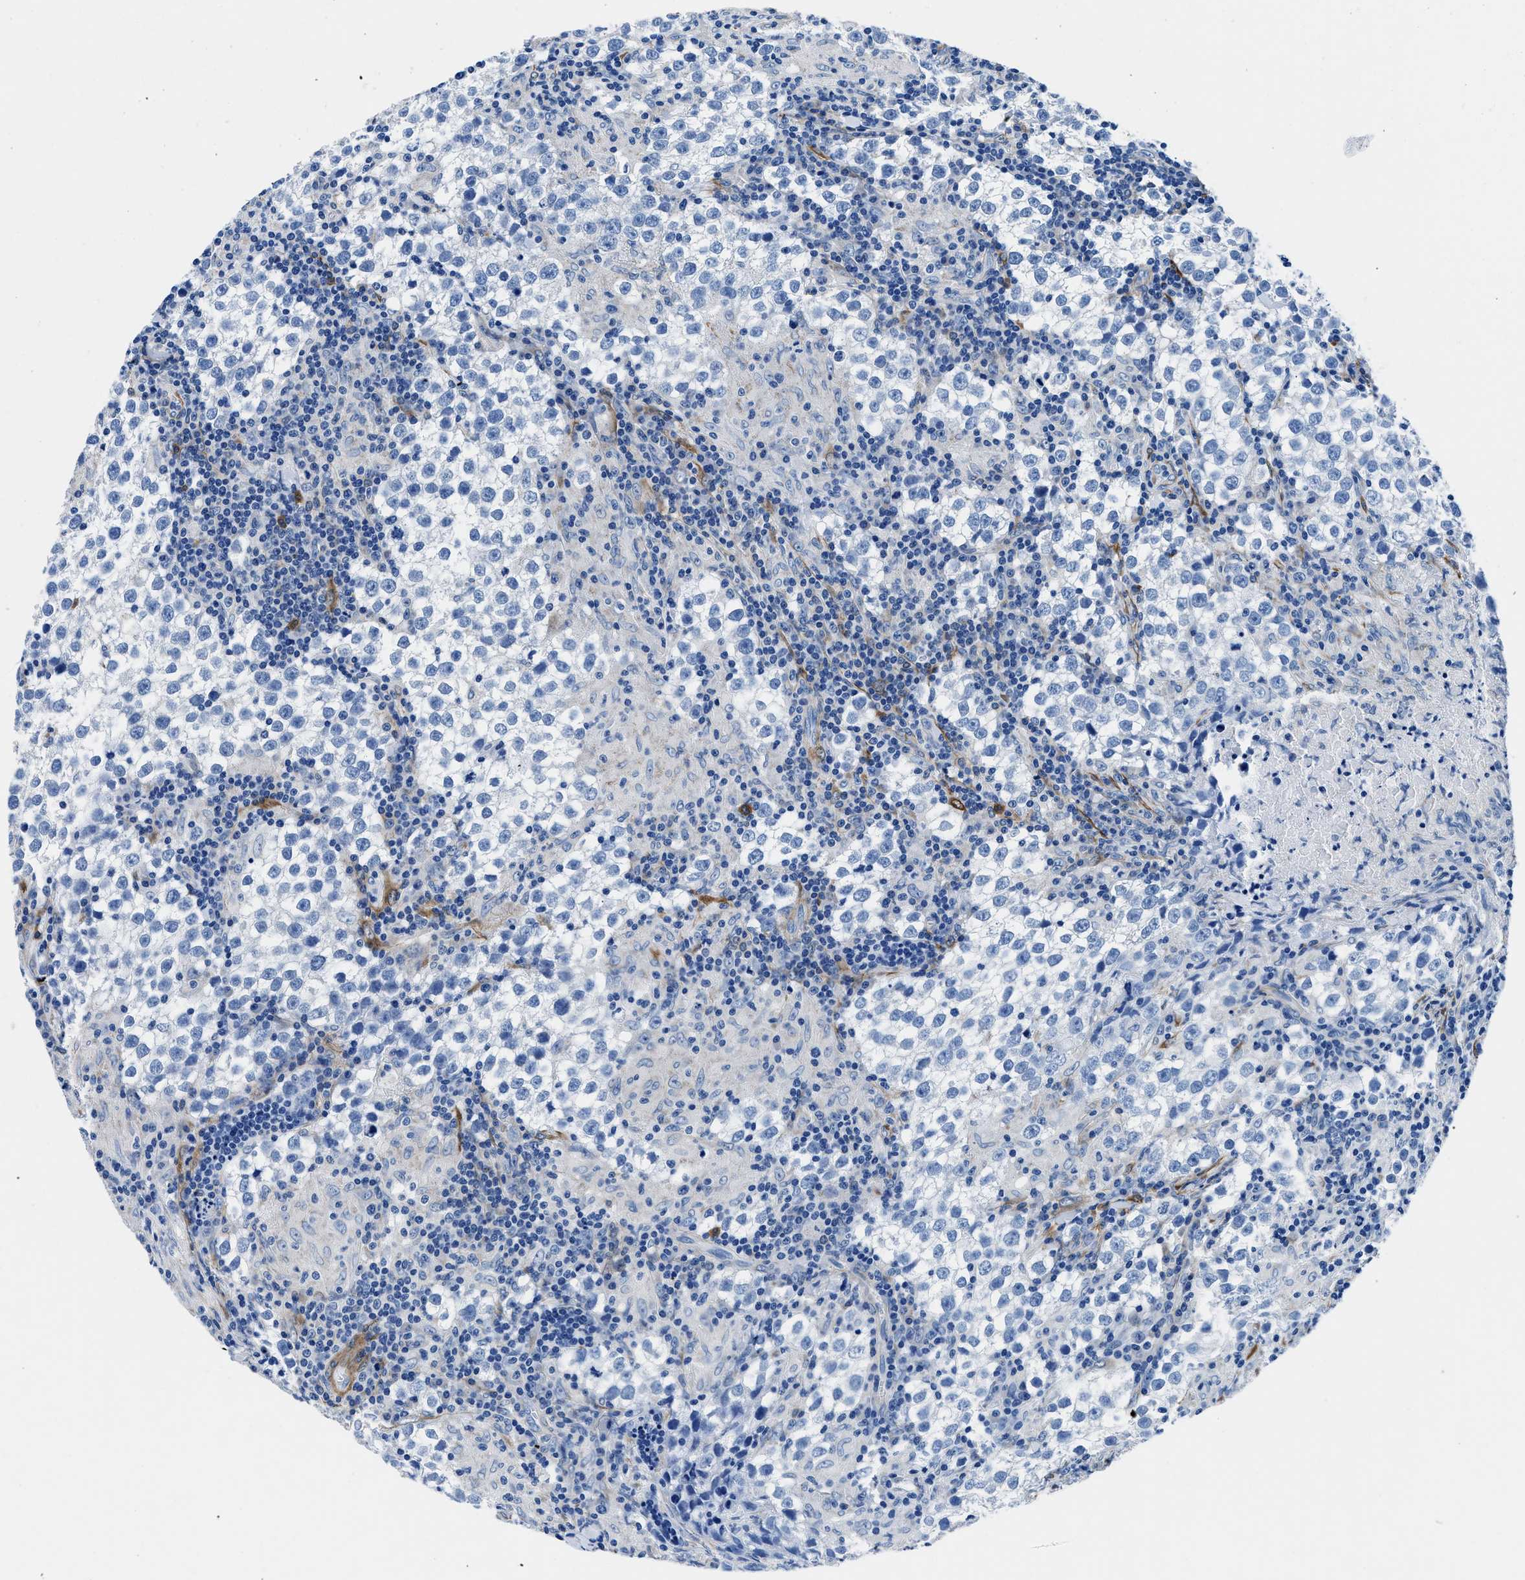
{"staining": {"intensity": "negative", "quantity": "none", "location": "none"}, "tissue": "testis cancer", "cell_type": "Tumor cells", "image_type": "cancer", "snomed": [{"axis": "morphology", "description": "Seminoma, NOS"}, {"axis": "morphology", "description": "Carcinoma, Embryonal, NOS"}, {"axis": "topography", "description": "Testis"}], "caption": "IHC micrograph of human testis embryonal carcinoma stained for a protein (brown), which demonstrates no staining in tumor cells.", "gene": "TEX261", "patient": {"sex": "male", "age": 36}}